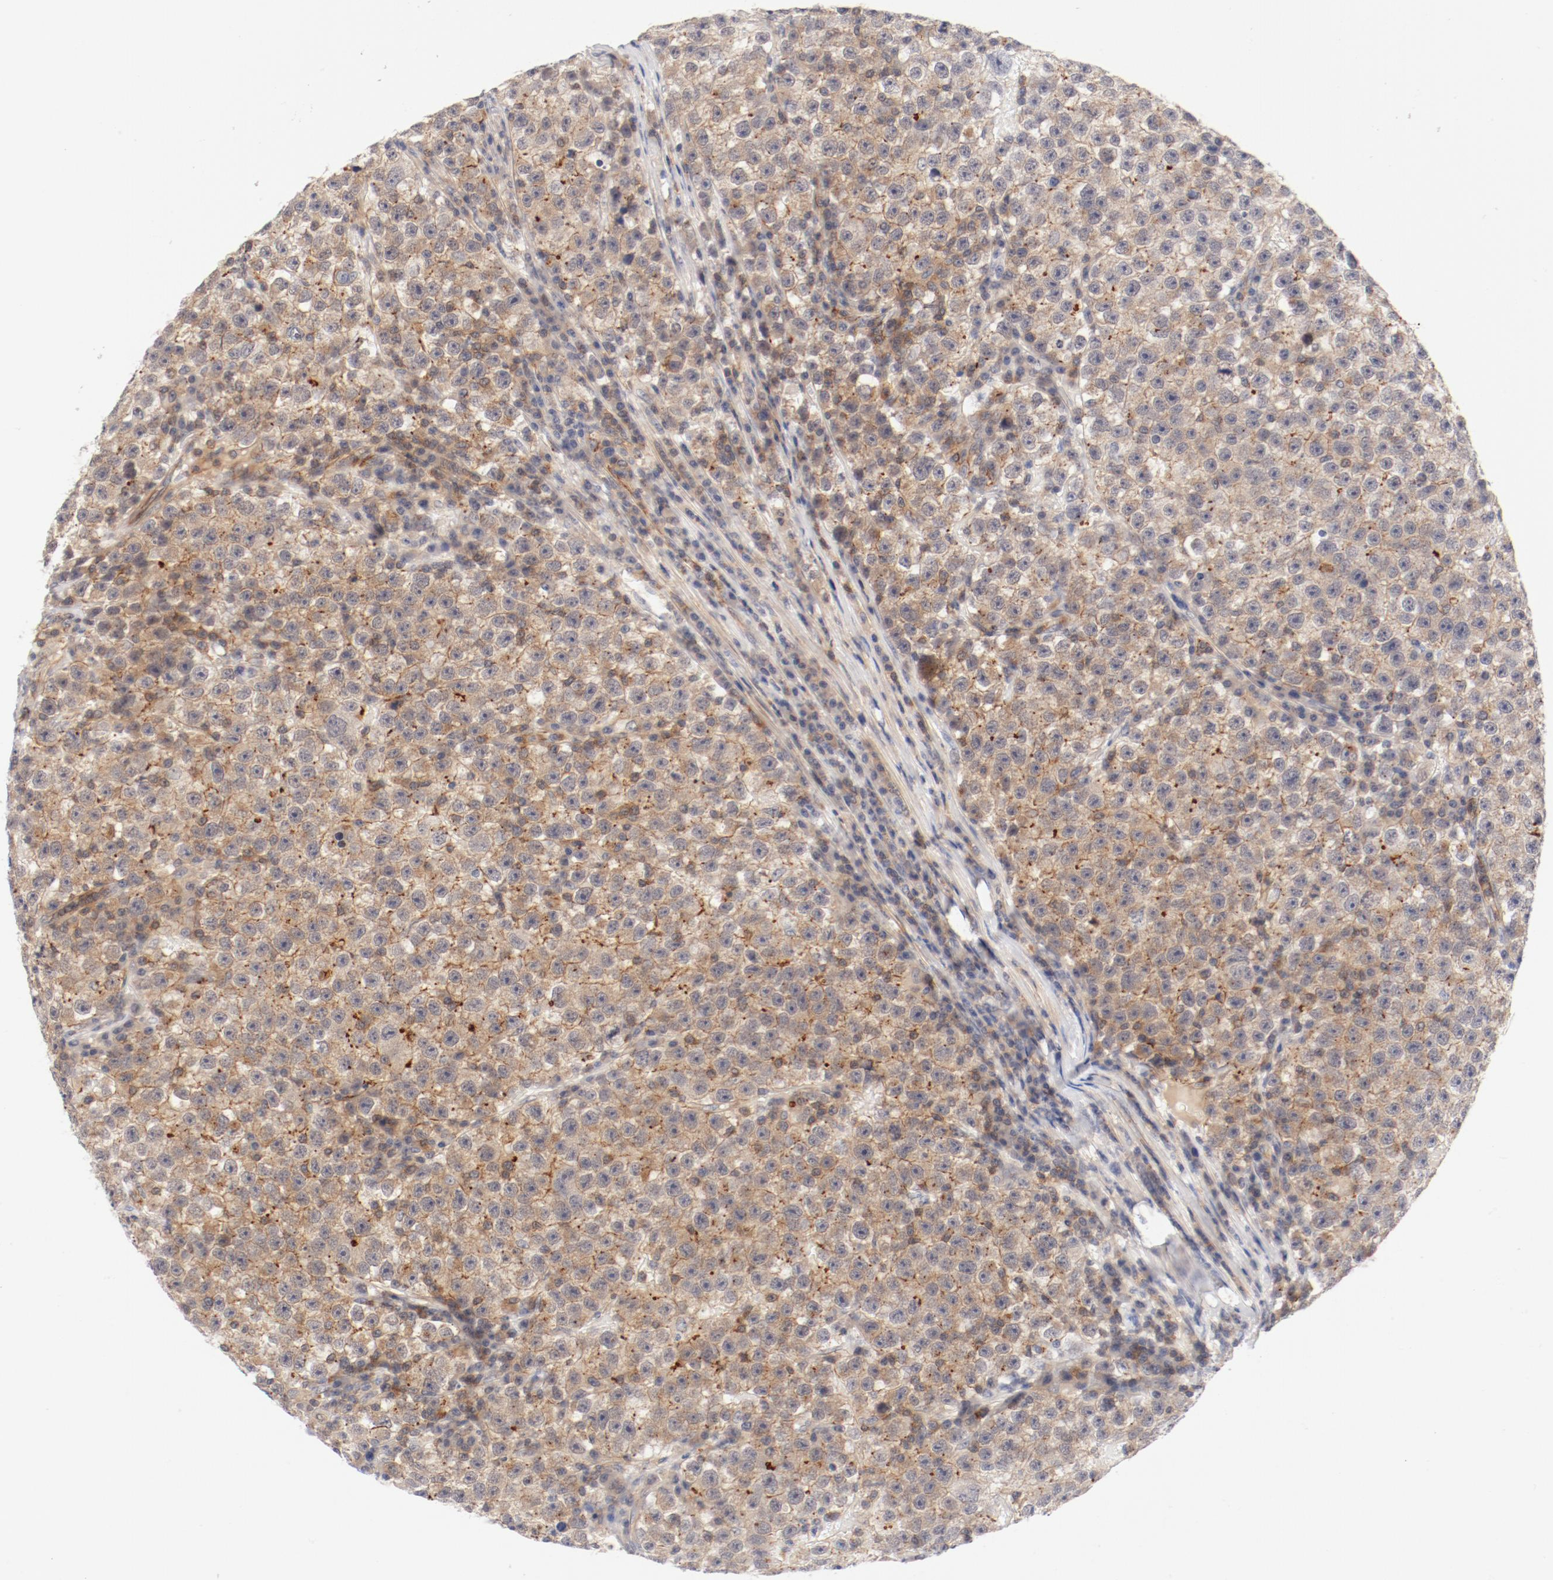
{"staining": {"intensity": "moderate", "quantity": ">75%", "location": "cytoplasmic/membranous"}, "tissue": "testis cancer", "cell_type": "Tumor cells", "image_type": "cancer", "snomed": [{"axis": "morphology", "description": "Seminoma, NOS"}, {"axis": "topography", "description": "Testis"}], "caption": "Protein staining of testis seminoma tissue exhibits moderate cytoplasmic/membranous expression in approximately >75% of tumor cells.", "gene": "ZNF267", "patient": {"sex": "male", "age": 22}}